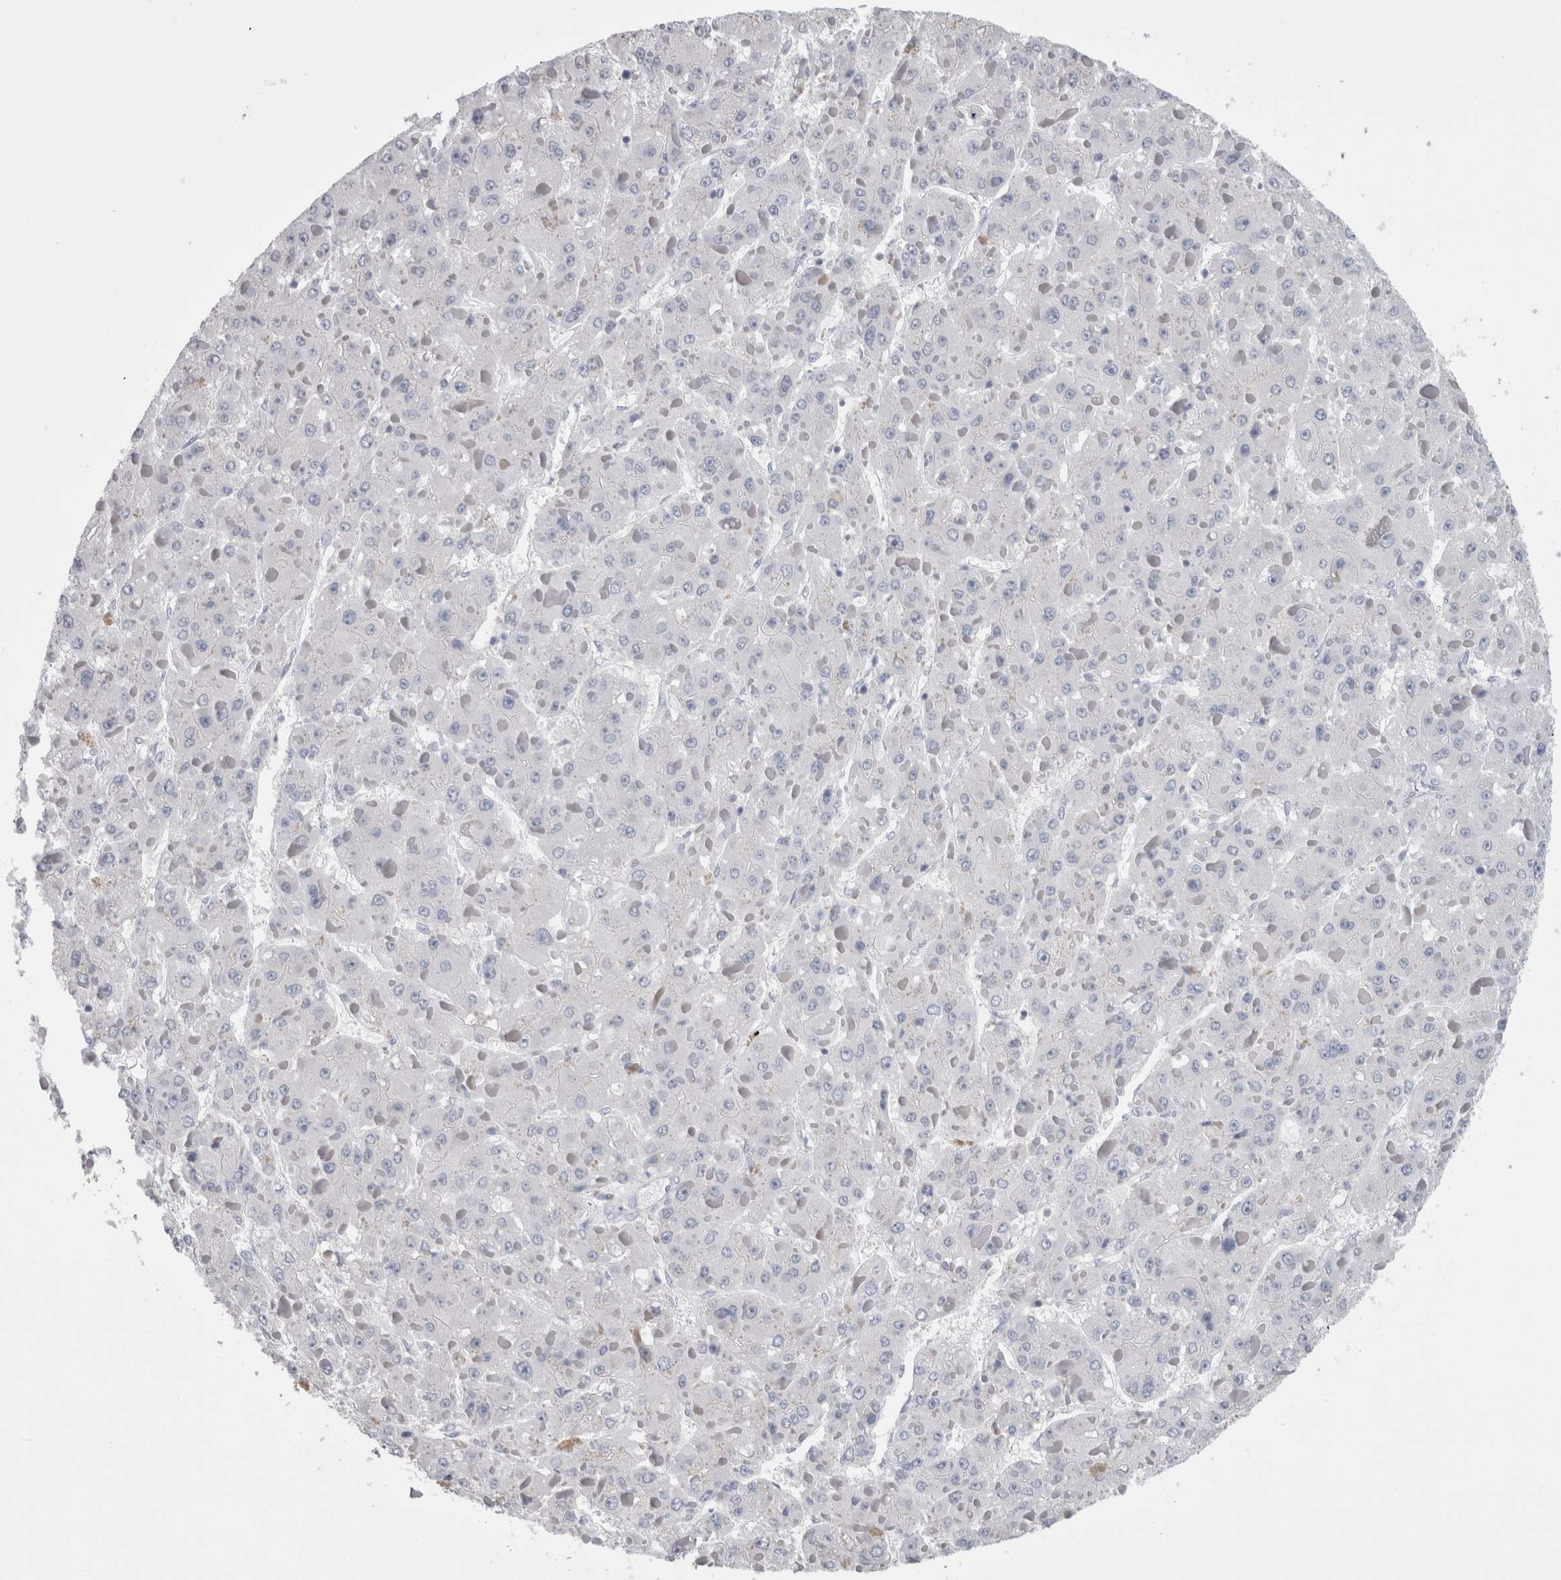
{"staining": {"intensity": "negative", "quantity": "none", "location": "none"}, "tissue": "liver cancer", "cell_type": "Tumor cells", "image_type": "cancer", "snomed": [{"axis": "morphology", "description": "Carcinoma, Hepatocellular, NOS"}, {"axis": "topography", "description": "Liver"}], "caption": "An immunohistochemistry (IHC) image of hepatocellular carcinoma (liver) is shown. There is no staining in tumor cells of hepatocellular carcinoma (liver).", "gene": "DCTN6", "patient": {"sex": "female", "age": 73}}